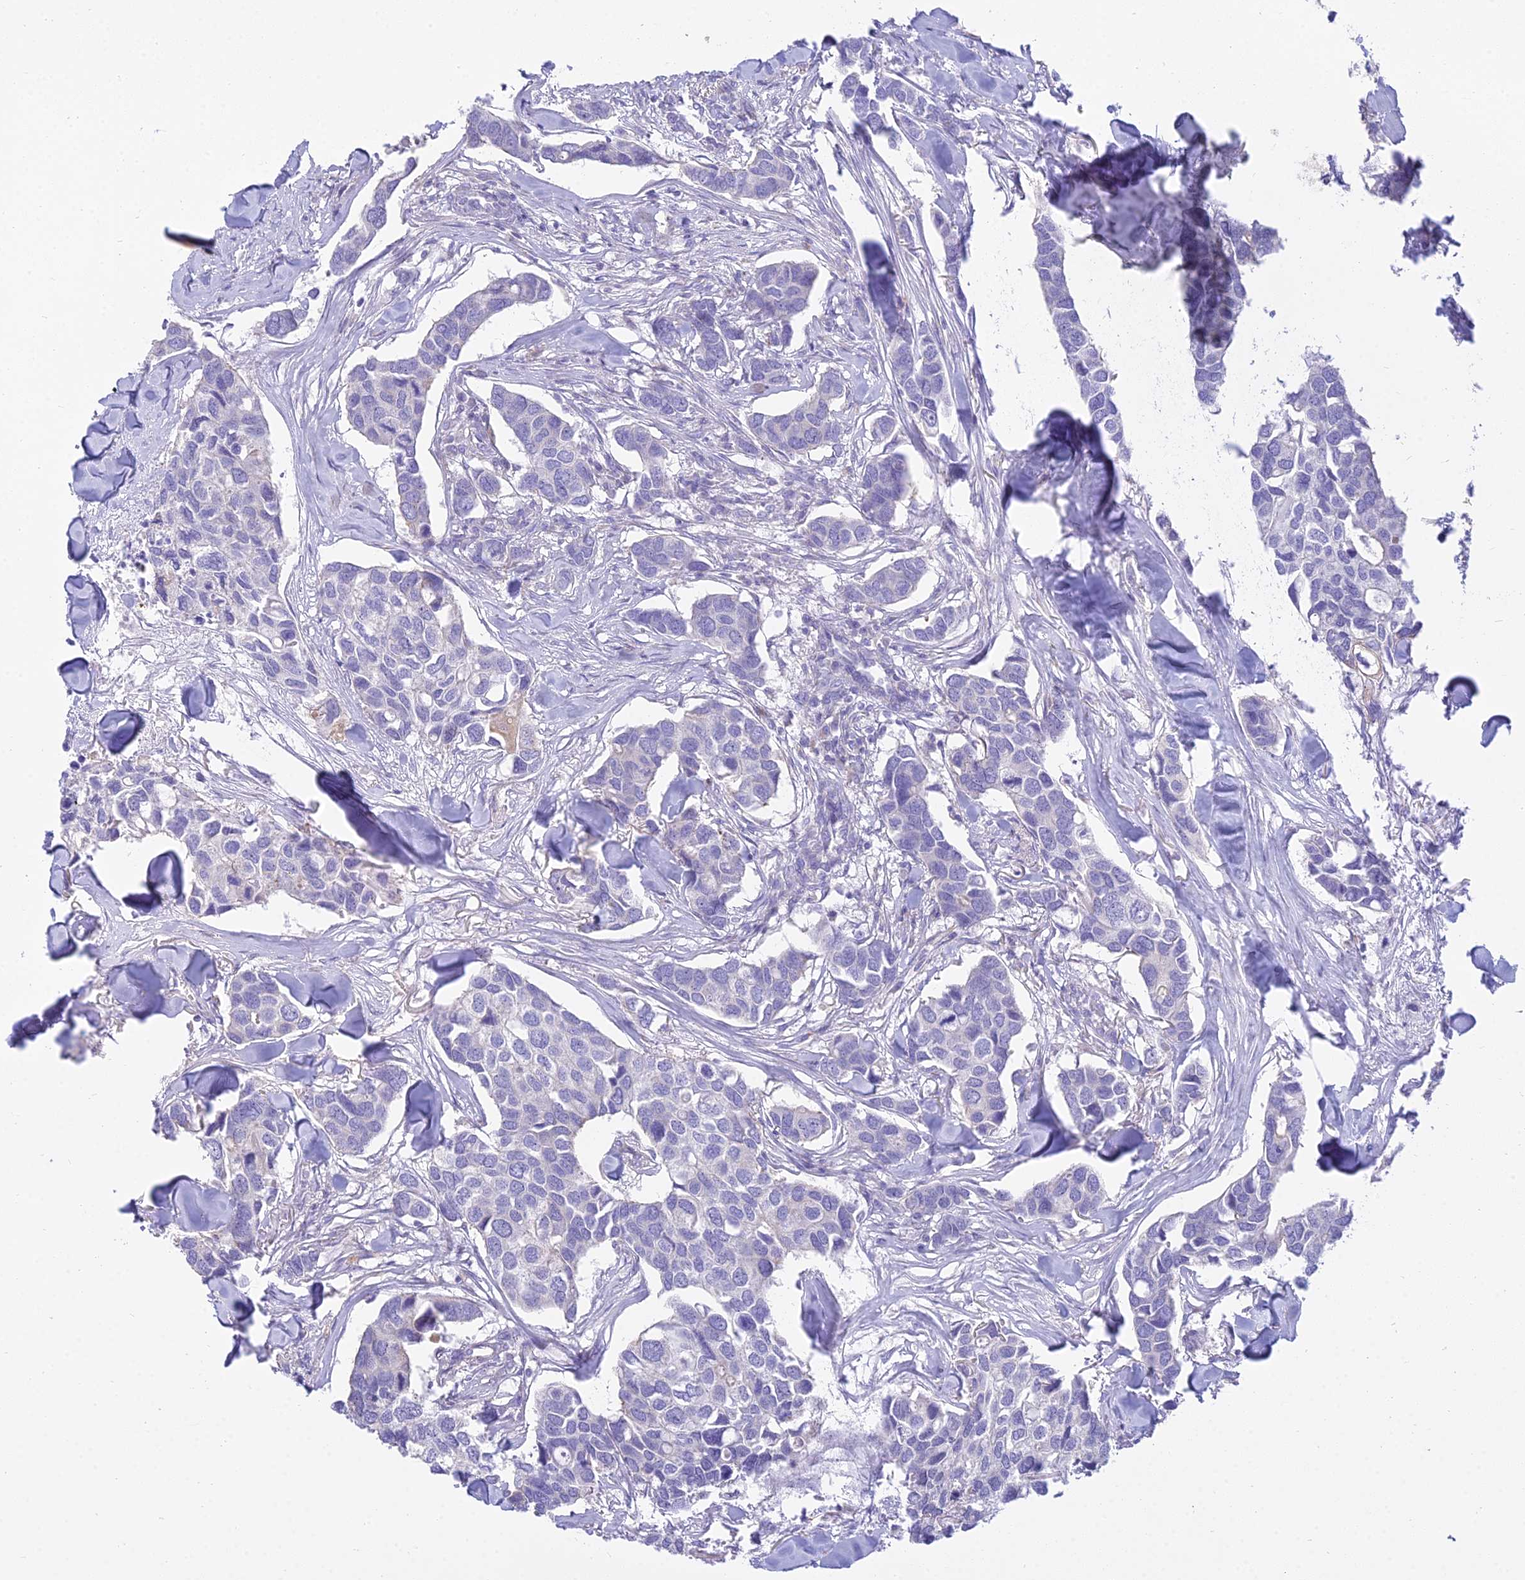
{"staining": {"intensity": "negative", "quantity": "none", "location": "none"}, "tissue": "breast cancer", "cell_type": "Tumor cells", "image_type": "cancer", "snomed": [{"axis": "morphology", "description": "Duct carcinoma"}, {"axis": "topography", "description": "Breast"}], "caption": "A high-resolution image shows immunohistochemistry staining of breast cancer, which reveals no significant staining in tumor cells. (Stains: DAB (3,3'-diaminobenzidine) immunohistochemistry with hematoxylin counter stain, Microscopy: brightfield microscopy at high magnification).", "gene": "SMIM24", "patient": {"sex": "female", "age": 83}}